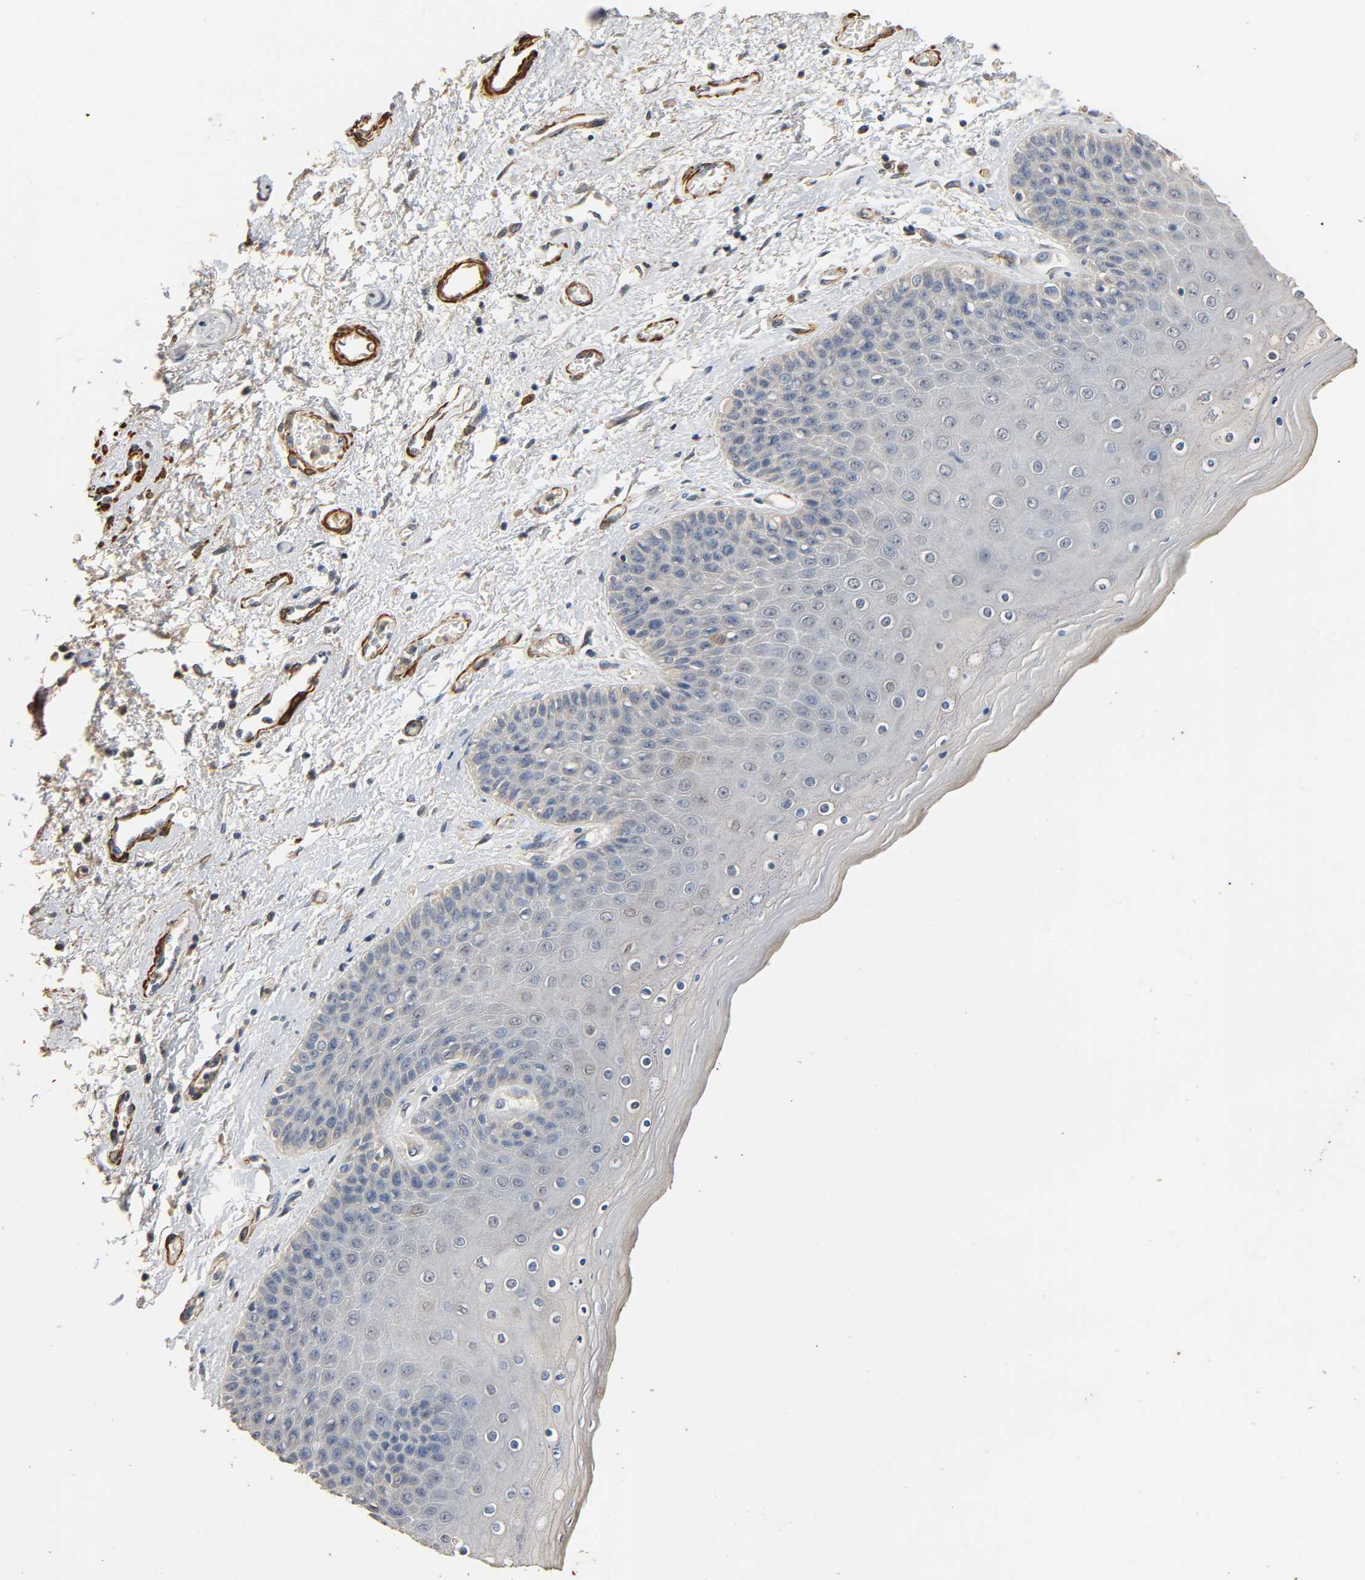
{"staining": {"intensity": "weak", "quantity": "25%-75%", "location": "cytoplasmic/membranous"}, "tissue": "skin", "cell_type": "Epidermal cells", "image_type": "normal", "snomed": [{"axis": "morphology", "description": "Normal tissue, NOS"}, {"axis": "topography", "description": "Anal"}], "caption": "A photomicrograph of skin stained for a protein reveals weak cytoplasmic/membranous brown staining in epidermal cells.", "gene": "GSTA1", "patient": {"sex": "female", "age": 46}}